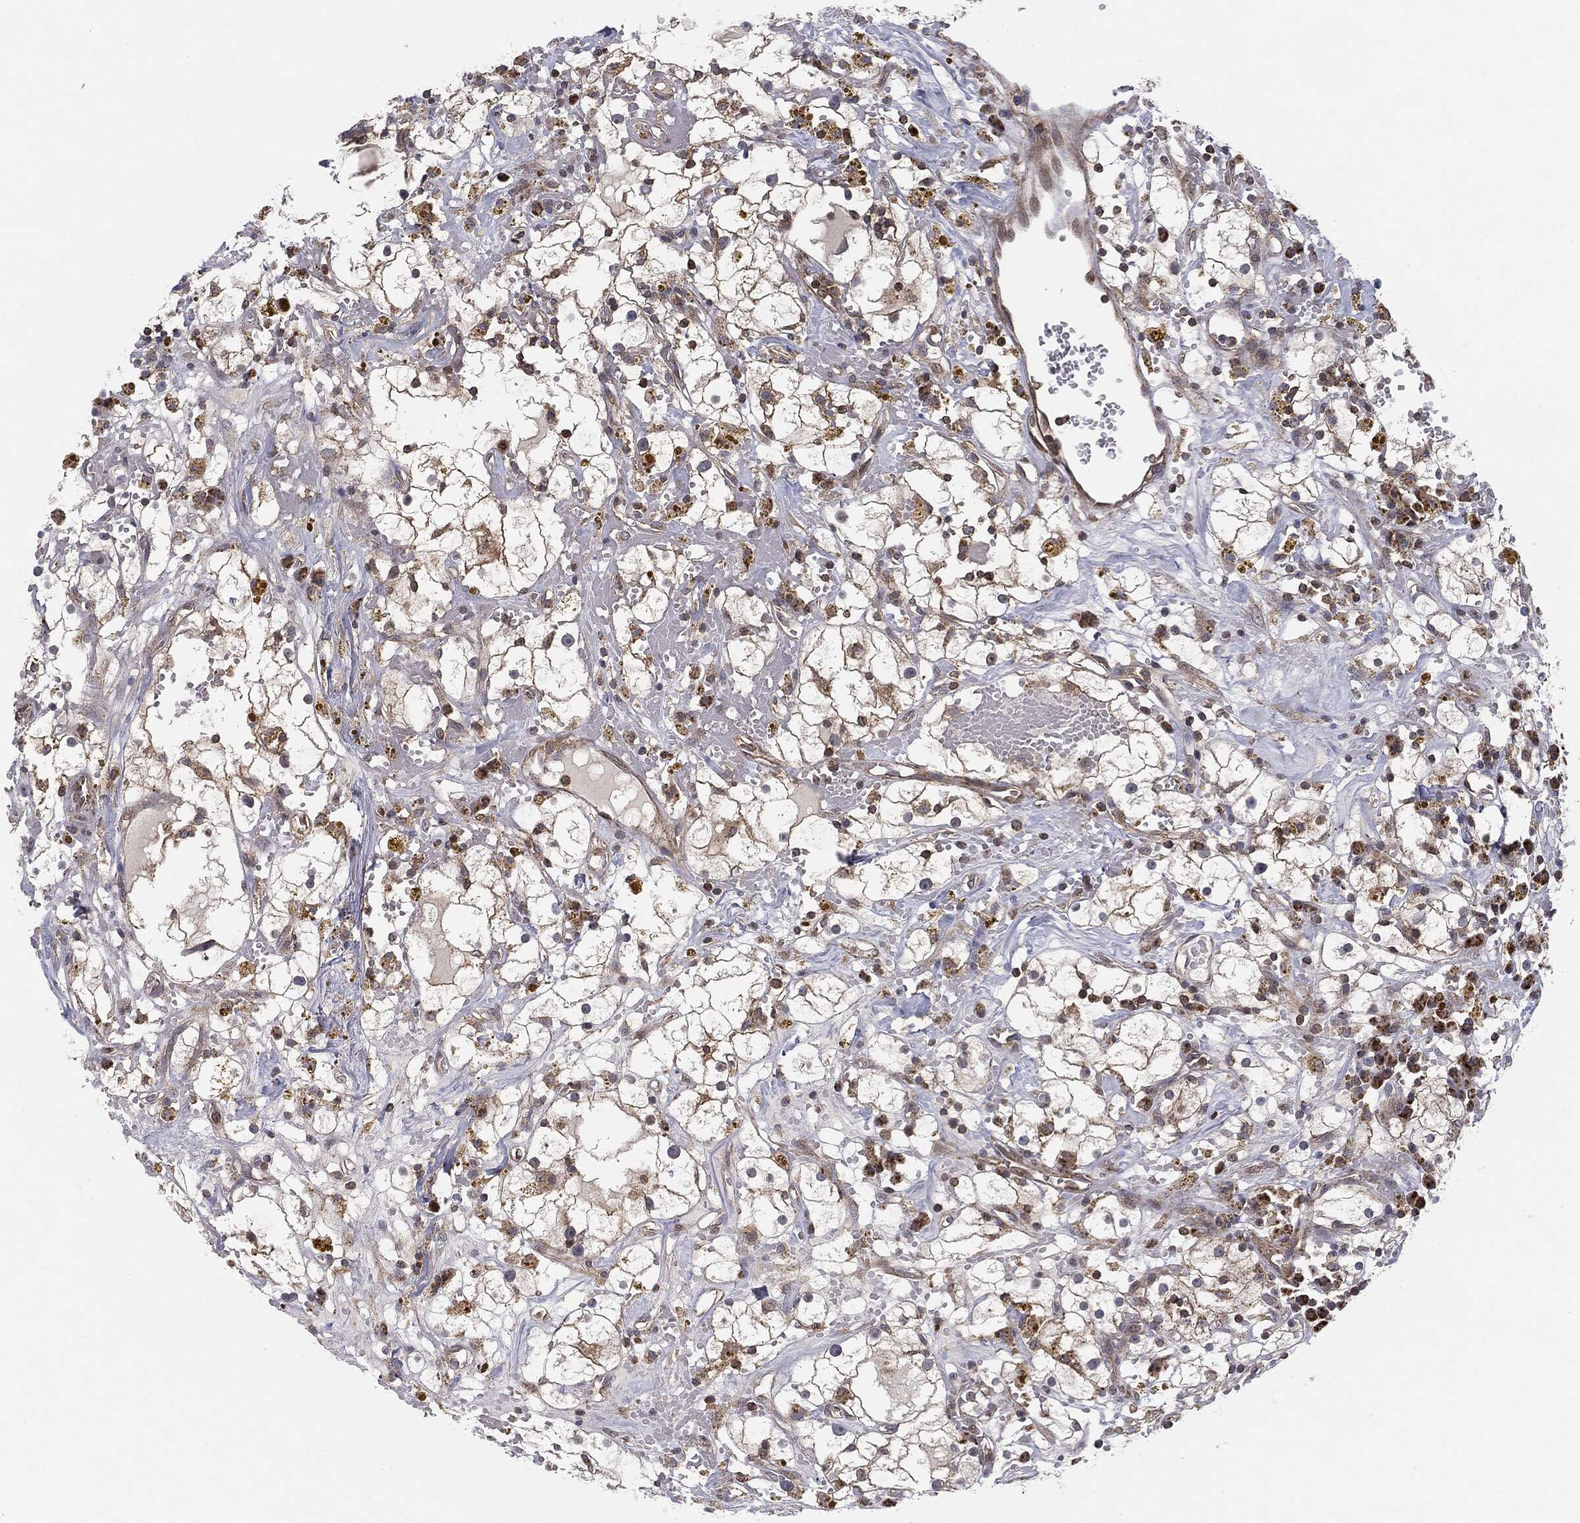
{"staining": {"intensity": "moderate", "quantity": ">75%", "location": "cytoplasmic/membranous"}, "tissue": "renal cancer", "cell_type": "Tumor cells", "image_type": "cancer", "snomed": [{"axis": "morphology", "description": "Adenocarcinoma, NOS"}, {"axis": "topography", "description": "Kidney"}], "caption": "Immunohistochemistry of adenocarcinoma (renal) displays medium levels of moderate cytoplasmic/membranous staining in approximately >75% of tumor cells.", "gene": "MTOR", "patient": {"sex": "male", "age": 56}}